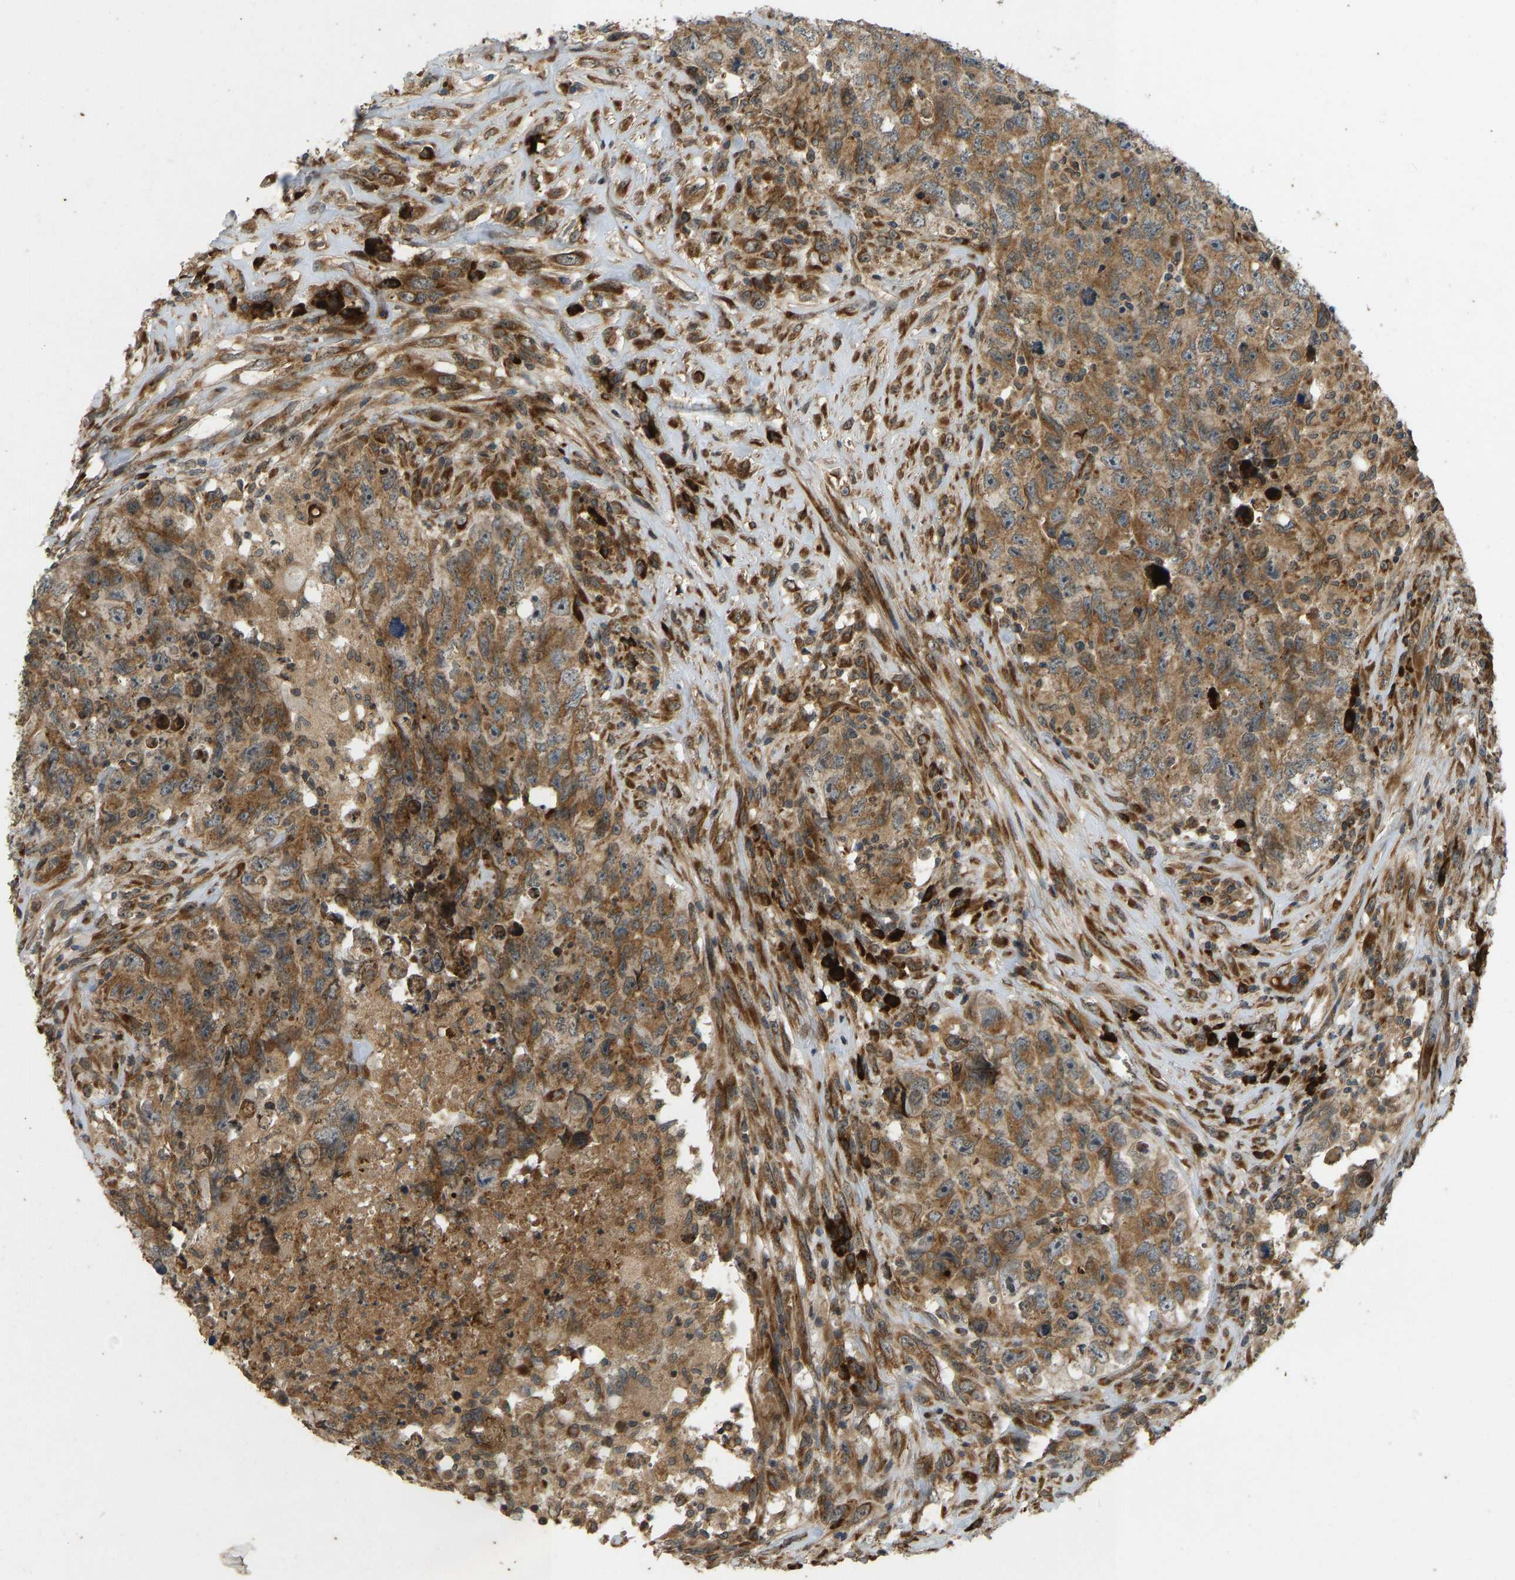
{"staining": {"intensity": "moderate", "quantity": ">75%", "location": "cytoplasmic/membranous"}, "tissue": "testis cancer", "cell_type": "Tumor cells", "image_type": "cancer", "snomed": [{"axis": "morphology", "description": "Carcinoma, Embryonal, NOS"}, {"axis": "topography", "description": "Testis"}], "caption": "A high-resolution photomicrograph shows immunohistochemistry staining of testis embryonal carcinoma, which exhibits moderate cytoplasmic/membranous staining in approximately >75% of tumor cells.", "gene": "RPN2", "patient": {"sex": "male", "age": 32}}